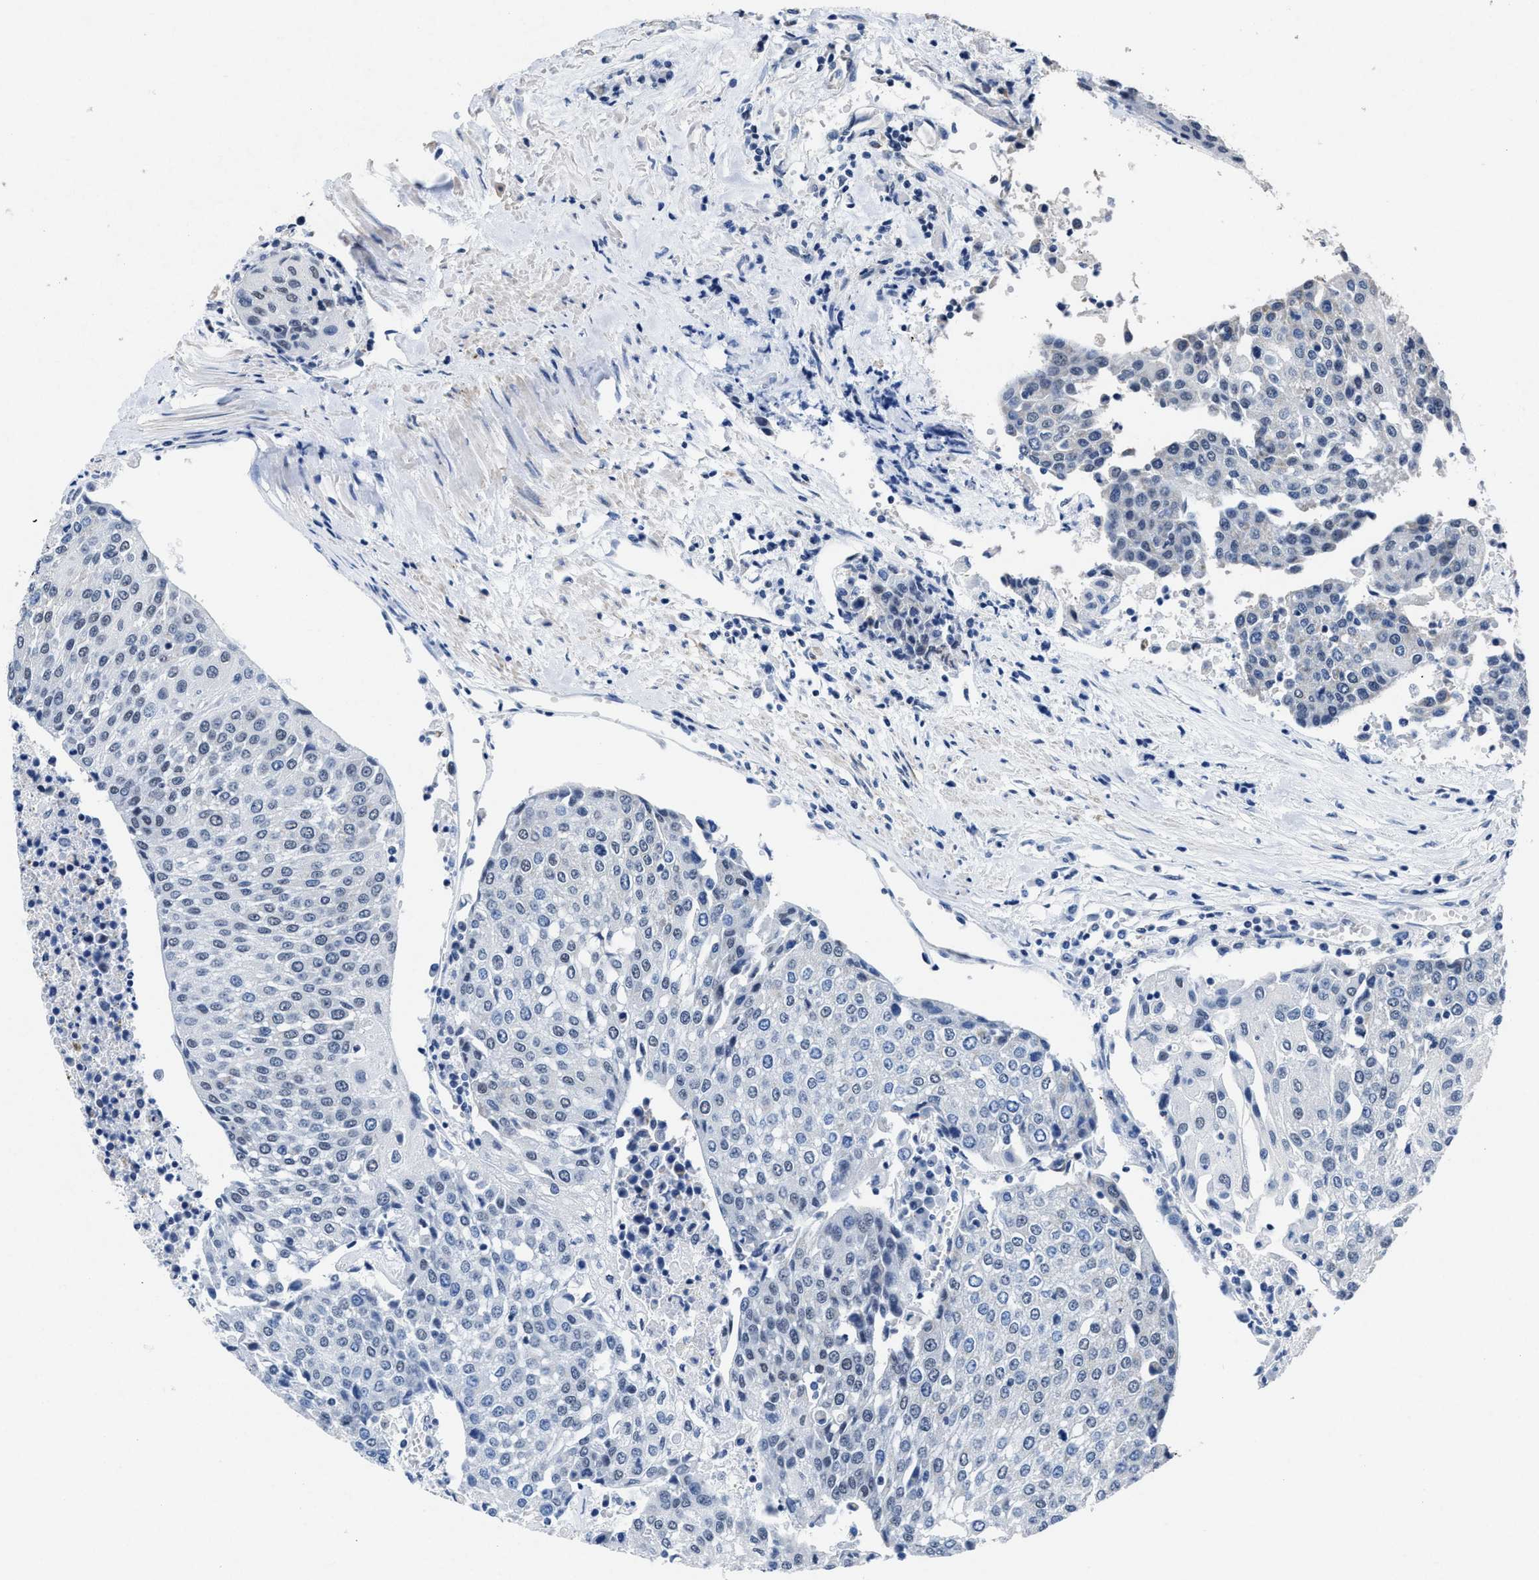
{"staining": {"intensity": "negative", "quantity": "none", "location": "none"}, "tissue": "urothelial cancer", "cell_type": "Tumor cells", "image_type": "cancer", "snomed": [{"axis": "morphology", "description": "Urothelial carcinoma, High grade"}, {"axis": "topography", "description": "Urinary bladder"}], "caption": "The photomicrograph shows no significant expression in tumor cells of urothelial cancer.", "gene": "ID3", "patient": {"sex": "female", "age": 85}}